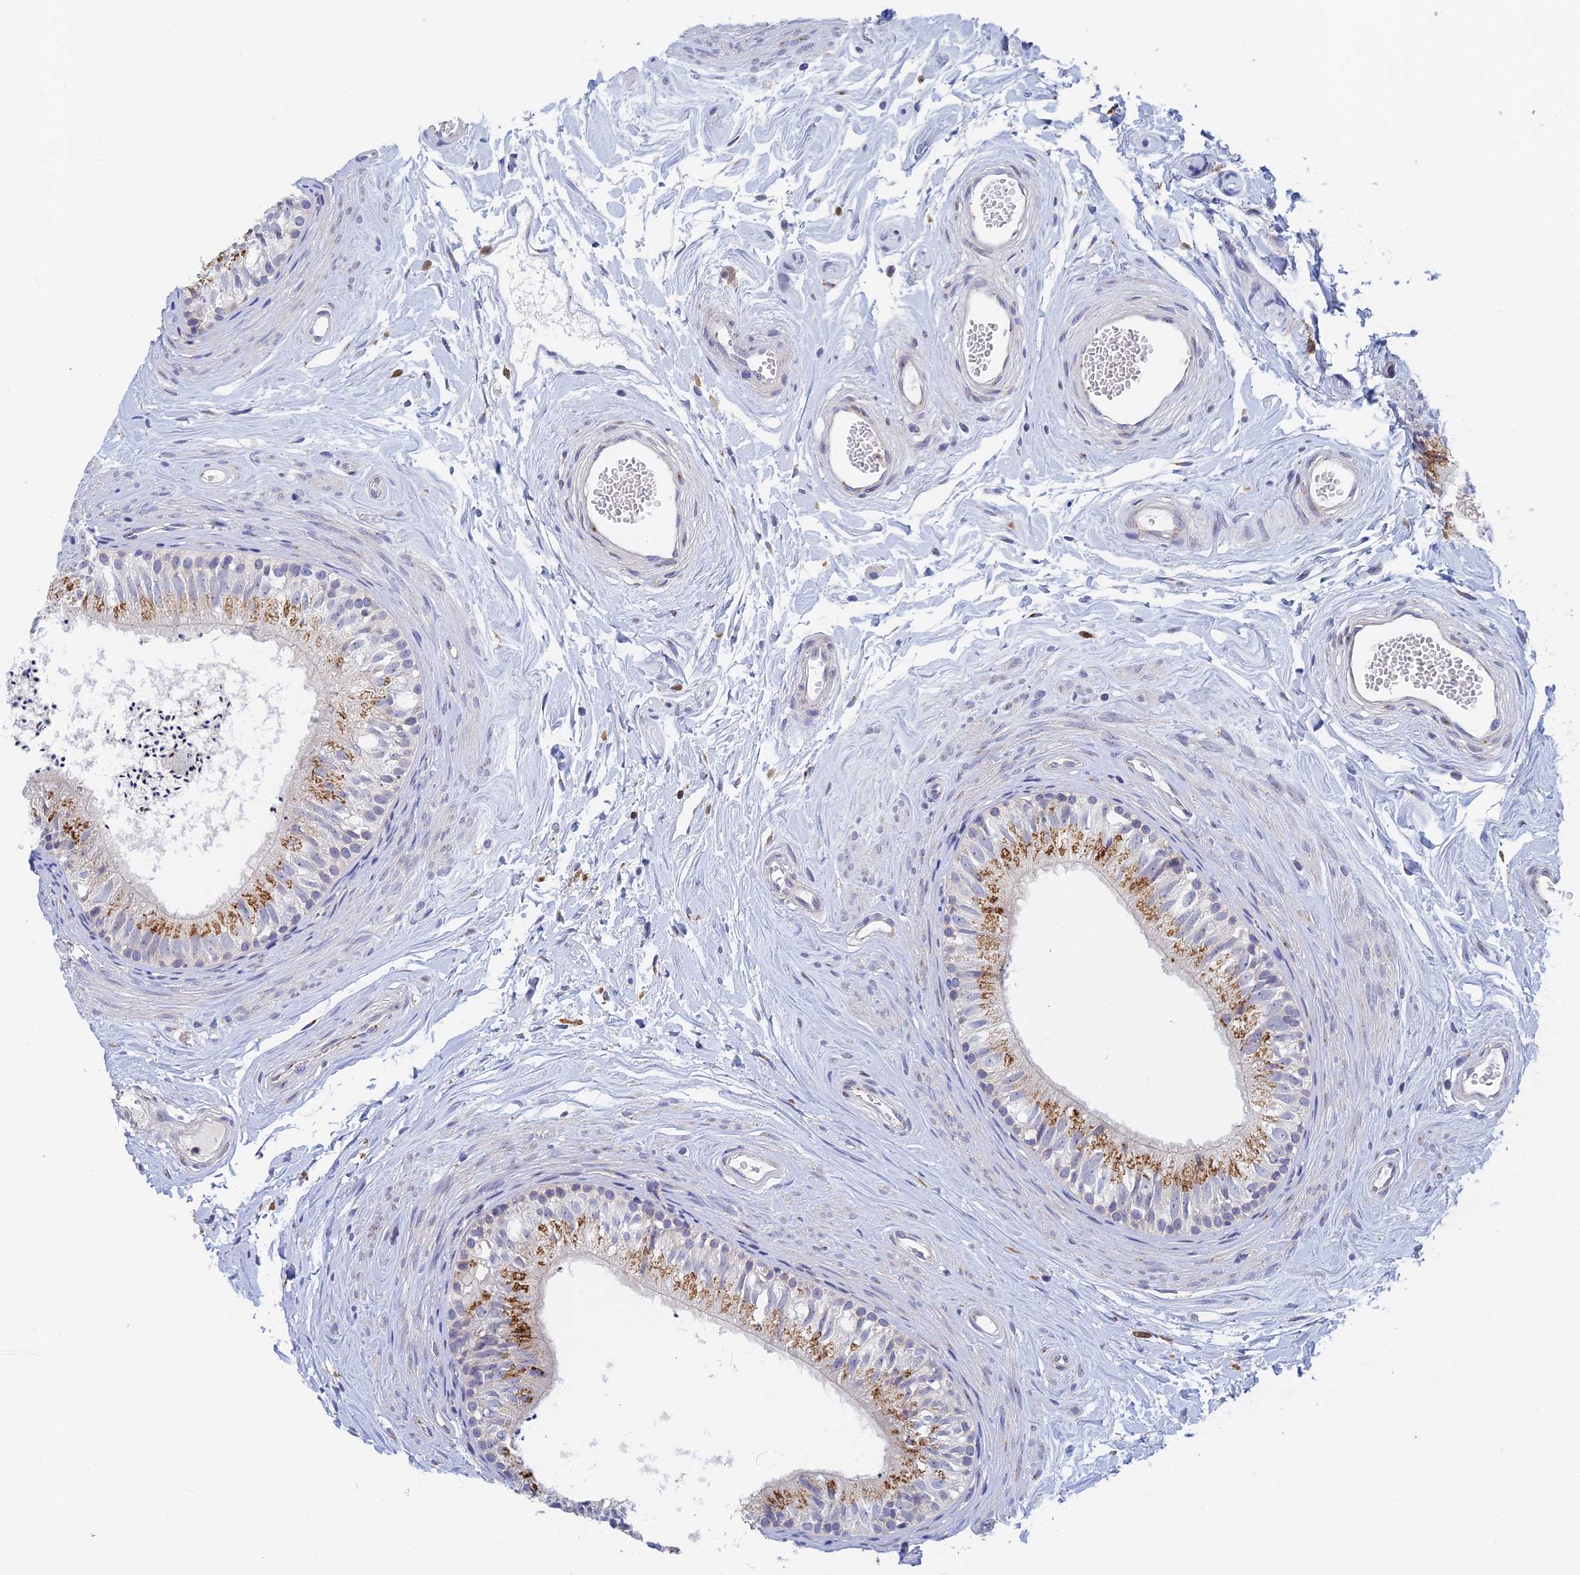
{"staining": {"intensity": "strong", "quantity": "<25%", "location": "cytoplasmic/membranous"}, "tissue": "epididymis", "cell_type": "Glandular cells", "image_type": "normal", "snomed": [{"axis": "morphology", "description": "Normal tissue, NOS"}, {"axis": "topography", "description": "Epididymis"}], "caption": "DAB immunohistochemical staining of normal human epididymis shows strong cytoplasmic/membranous protein expression in approximately <25% of glandular cells. (Stains: DAB (3,3'-diaminobenzidine) in brown, nuclei in blue, Microscopy: brightfield microscopy at high magnification).", "gene": "SLC24A3", "patient": {"sex": "male", "age": 56}}